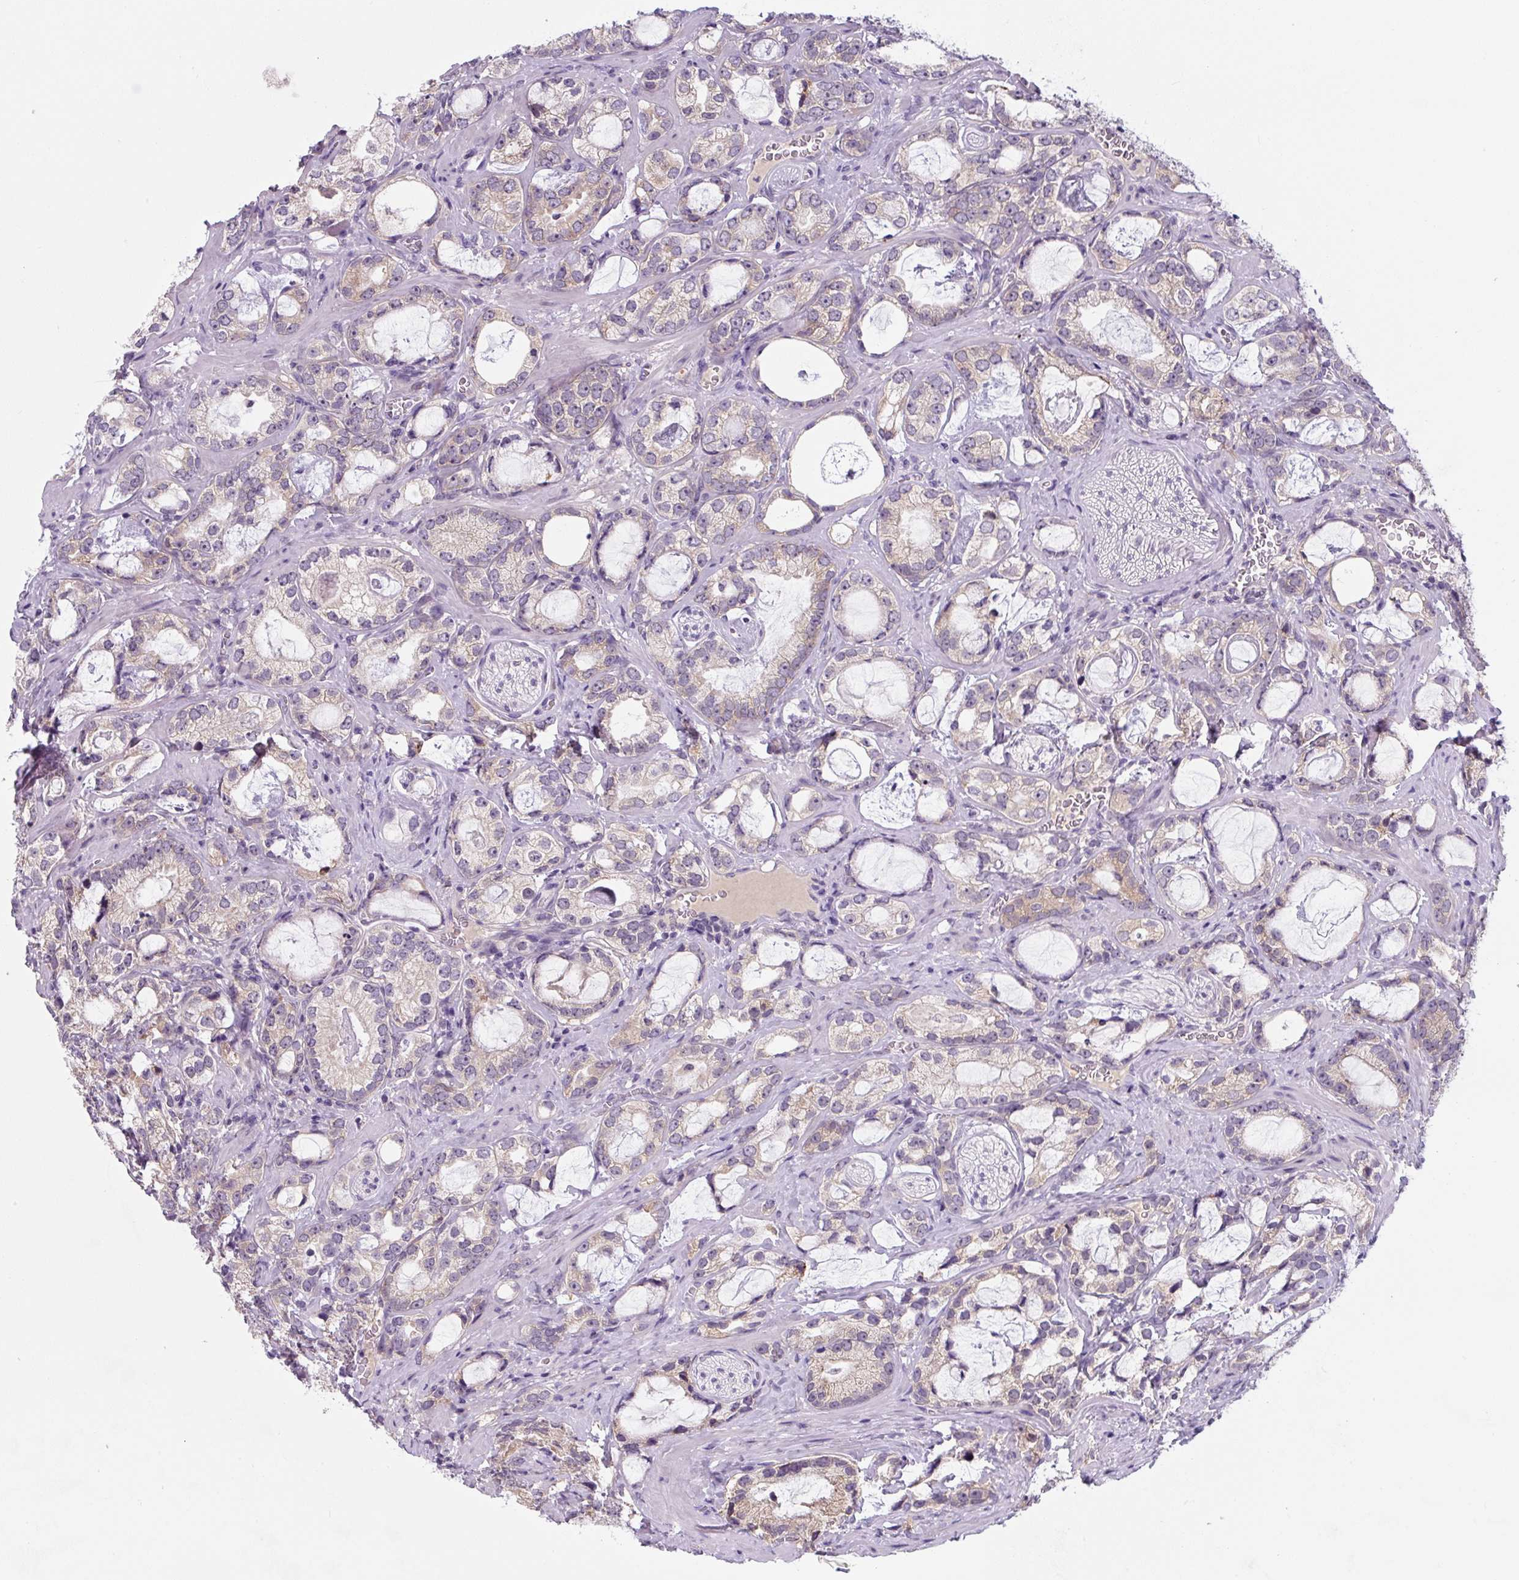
{"staining": {"intensity": "weak", "quantity": "<25%", "location": "cytoplasmic/membranous"}, "tissue": "prostate cancer", "cell_type": "Tumor cells", "image_type": "cancer", "snomed": [{"axis": "morphology", "description": "Adenocarcinoma, Medium grade"}, {"axis": "topography", "description": "Prostate"}], "caption": "High power microscopy photomicrograph of an IHC histopathology image of prostate cancer, revealing no significant expression in tumor cells.", "gene": "FZD5", "patient": {"sex": "male", "age": 57}}